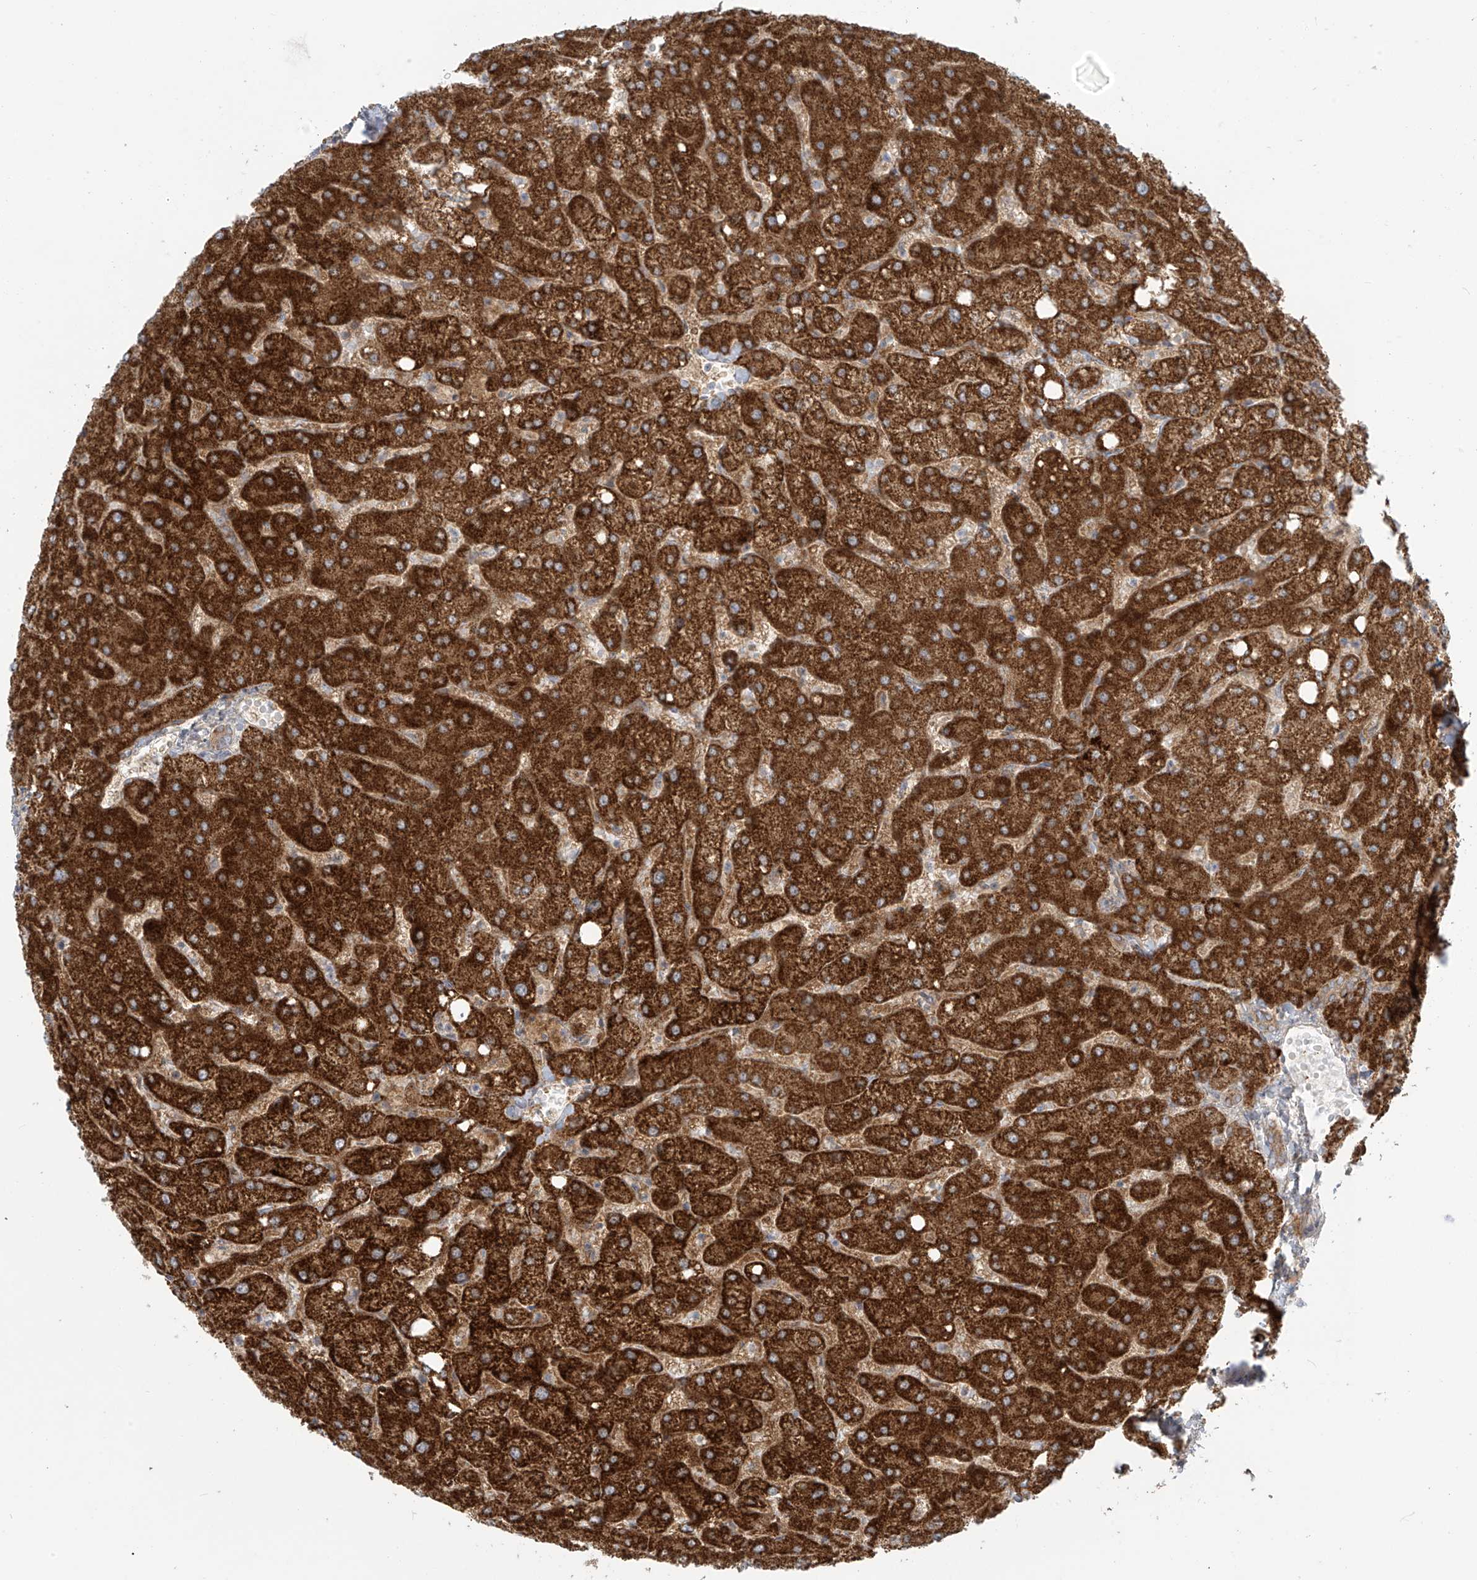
{"staining": {"intensity": "moderate", "quantity": ">75%", "location": "cytoplasmic/membranous"}, "tissue": "liver", "cell_type": "Cholangiocytes", "image_type": "normal", "snomed": [{"axis": "morphology", "description": "Normal tissue, NOS"}, {"axis": "topography", "description": "Liver"}], "caption": "Immunohistochemistry (IHC) histopathology image of unremarkable liver stained for a protein (brown), which reveals medium levels of moderate cytoplasmic/membranous positivity in approximately >75% of cholangiocytes.", "gene": "LZTS3", "patient": {"sex": "female", "age": 54}}